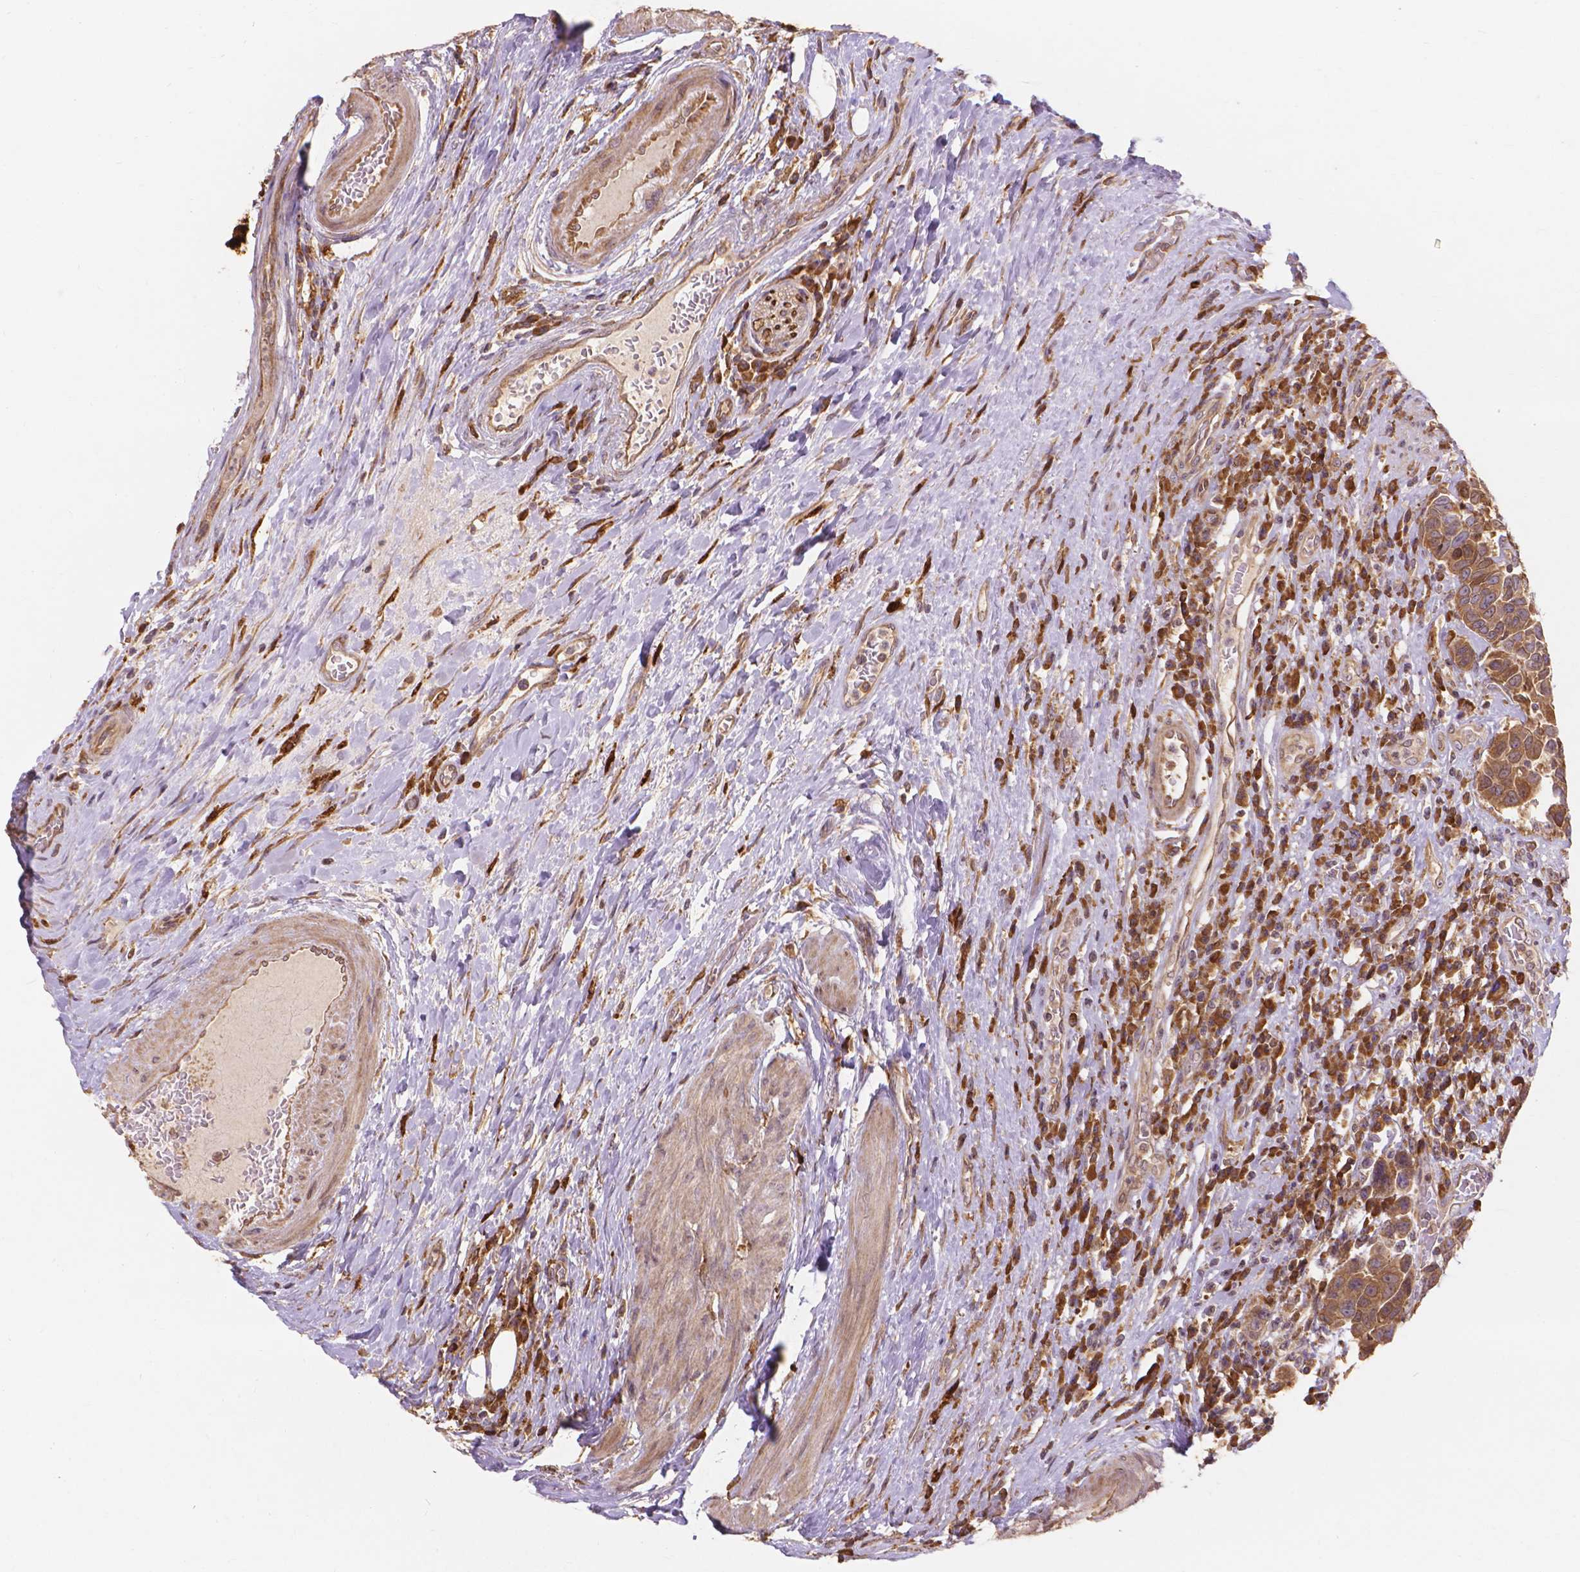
{"staining": {"intensity": "moderate", "quantity": ">75%", "location": "cytoplasmic/membranous"}, "tissue": "urothelial cancer", "cell_type": "Tumor cells", "image_type": "cancer", "snomed": [{"axis": "morphology", "description": "Urothelial carcinoma, High grade"}, {"axis": "topography", "description": "Urinary bladder"}], "caption": "The image shows immunohistochemical staining of urothelial cancer. There is moderate cytoplasmic/membranous expression is identified in about >75% of tumor cells.", "gene": "TAB2", "patient": {"sex": "female", "age": 70}}